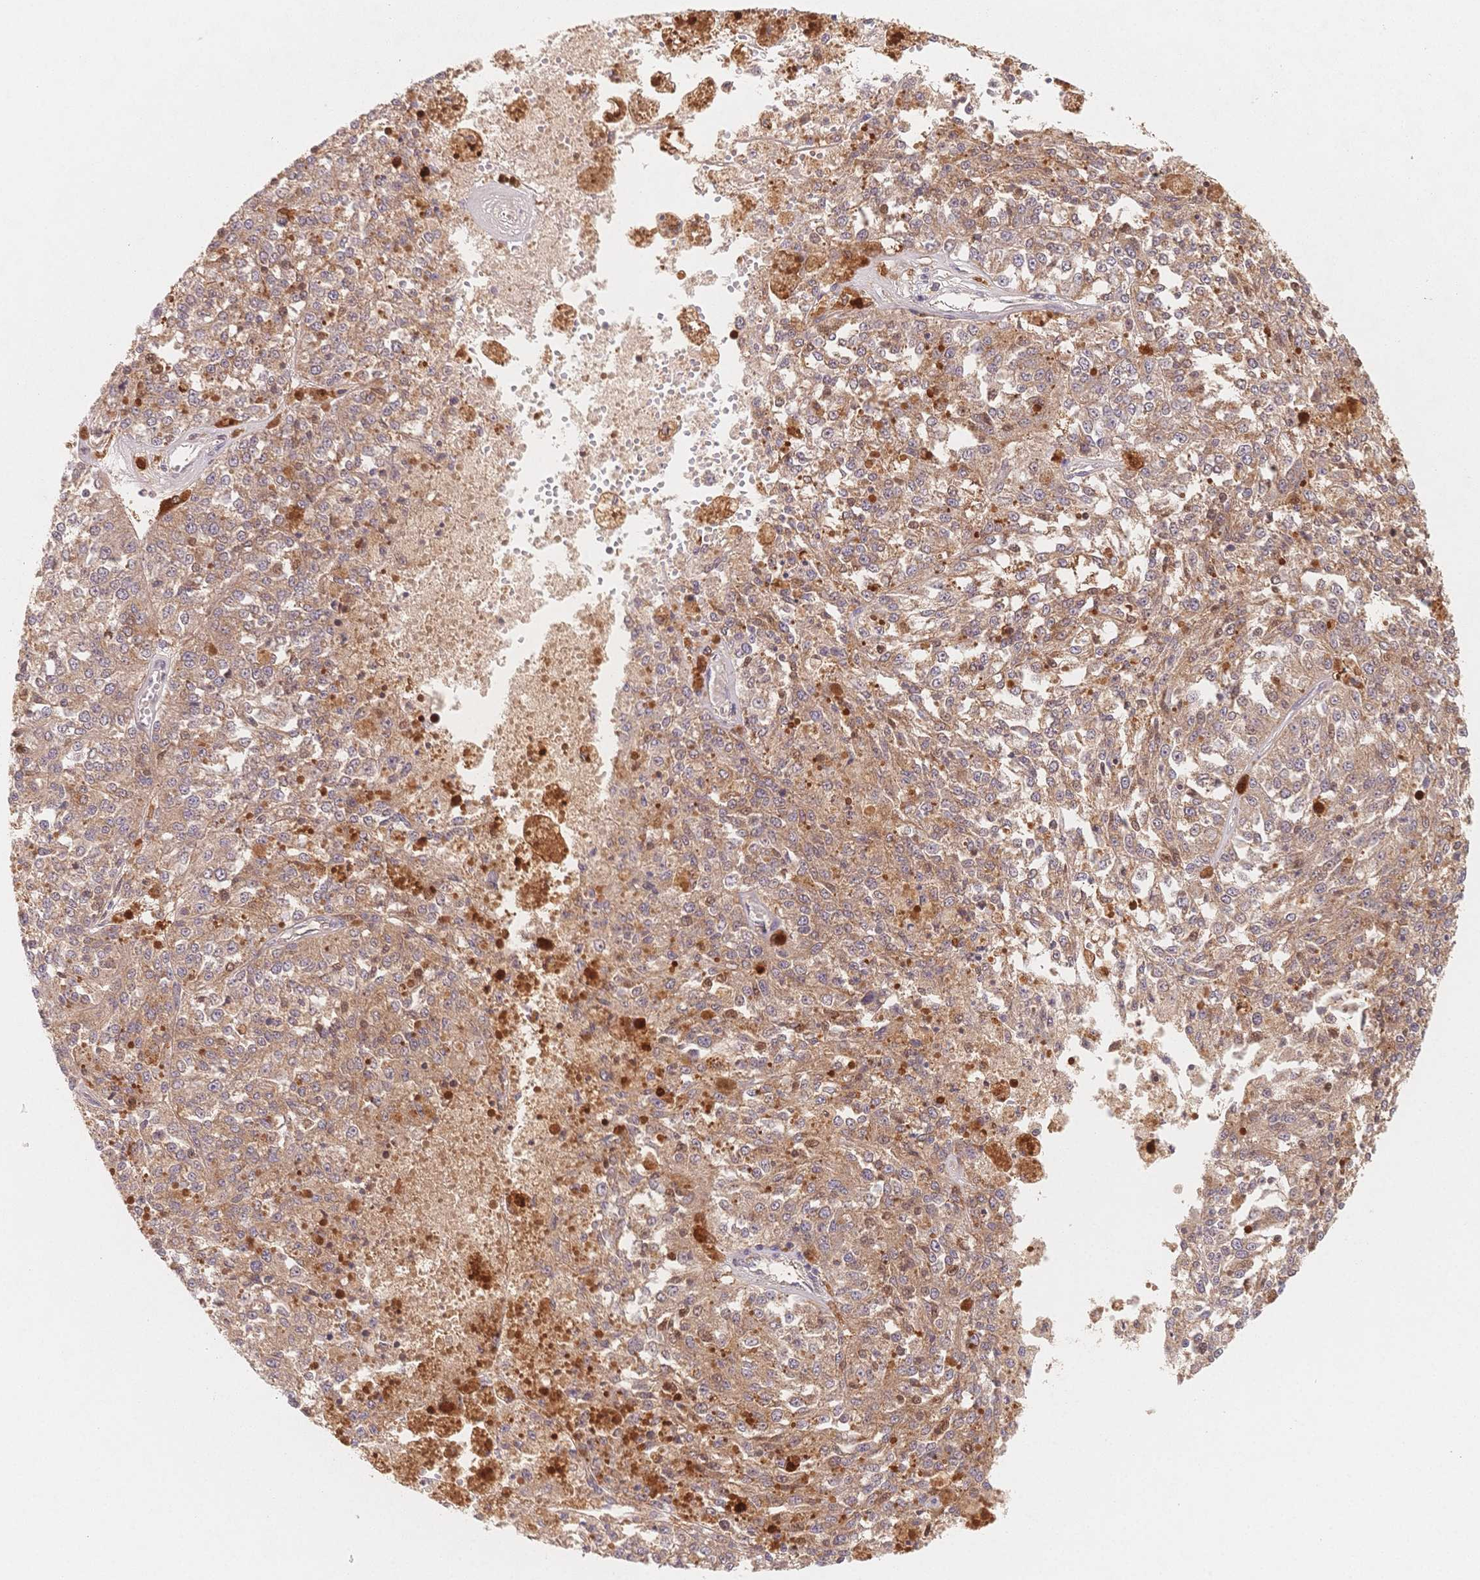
{"staining": {"intensity": "weak", "quantity": ">75%", "location": "cytoplasmic/membranous"}, "tissue": "melanoma", "cell_type": "Tumor cells", "image_type": "cancer", "snomed": [{"axis": "morphology", "description": "Malignant melanoma, Metastatic site"}, {"axis": "topography", "description": "Lymph node"}], "caption": "A photomicrograph of malignant melanoma (metastatic site) stained for a protein reveals weak cytoplasmic/membranous brown staining in tumor cells.", "gene": "C12orf75", "patient": {"sex": "female", "age": 64}}